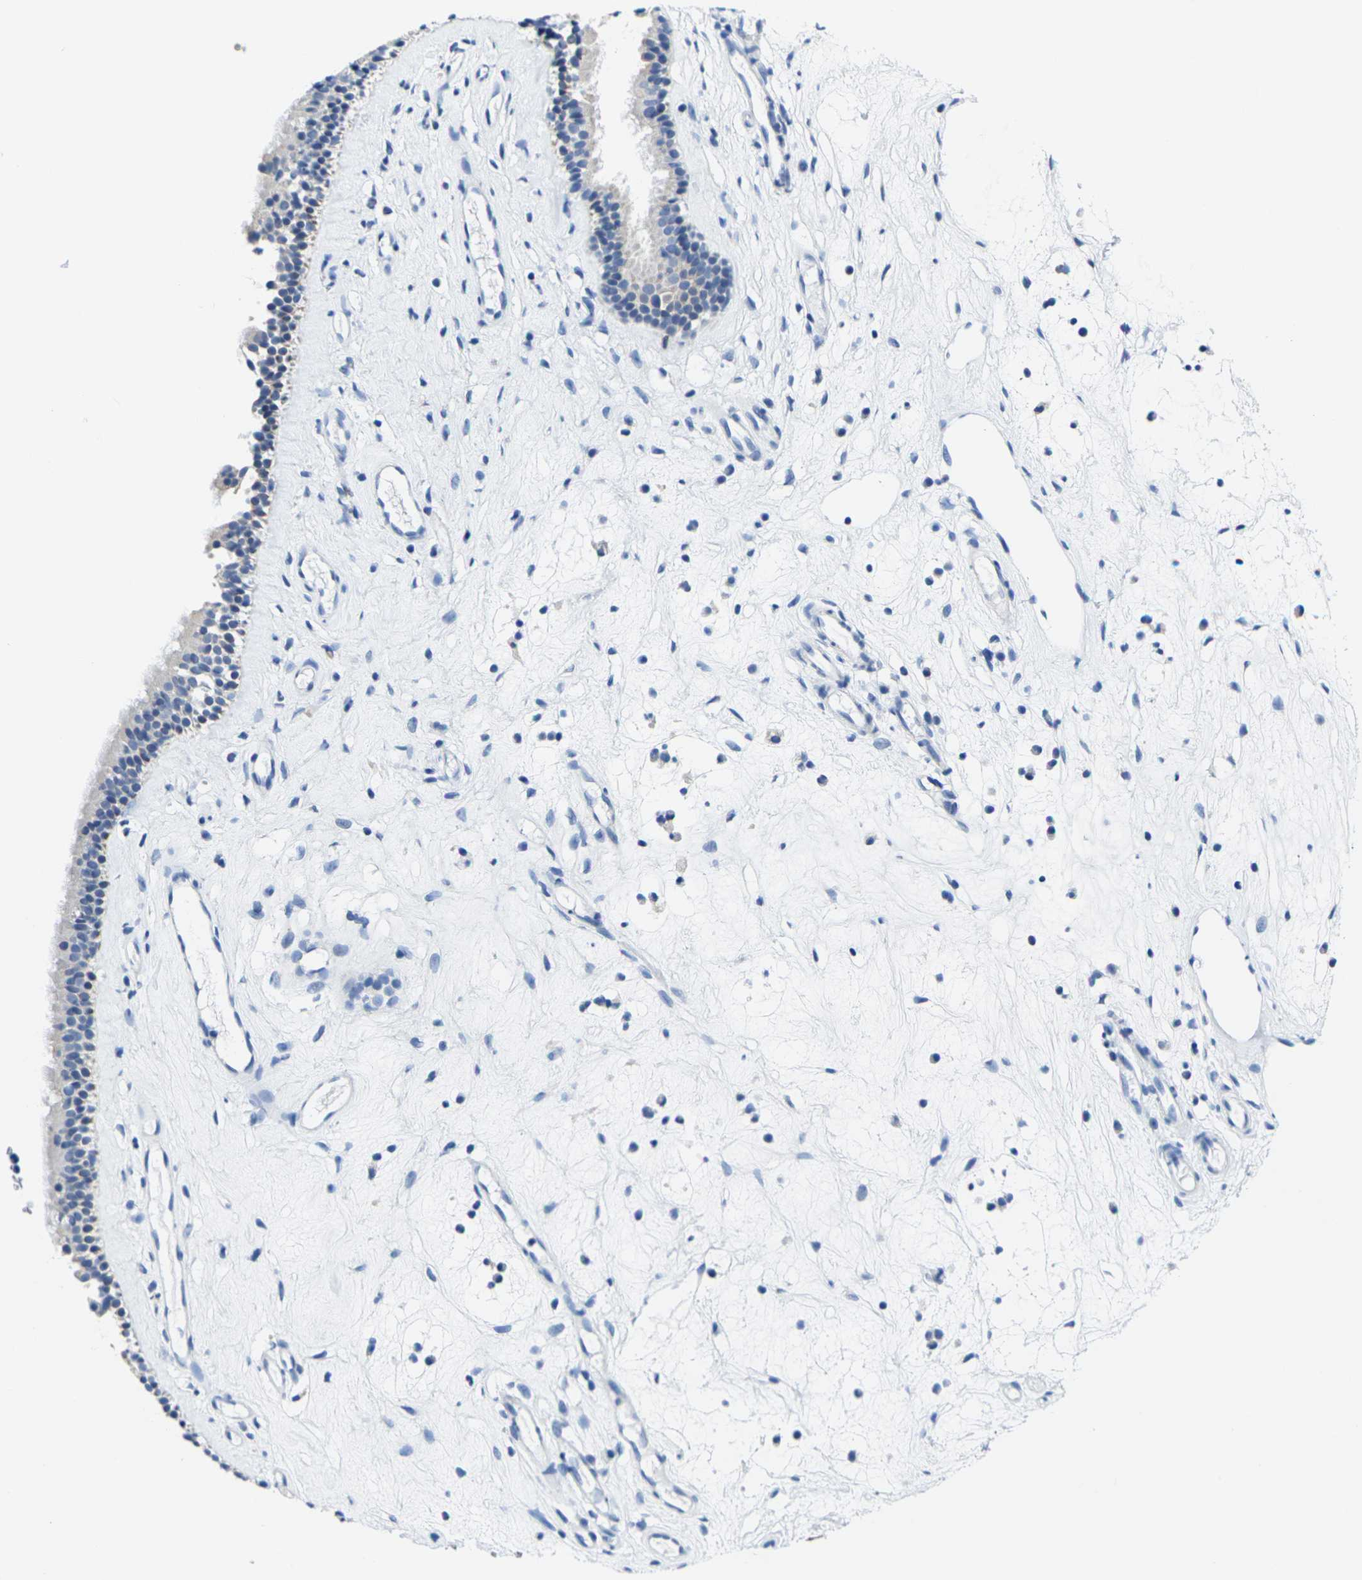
{"staining": {"intensity": "moderate", "quantity": "<25%", "location": "cytoplasmic/membranous"}, "tissue": "nasopharynx", "cell_type": "Respiratory epithelial cells", "image_type": "normal", "snomed": [{"axis": "morphology", "description": "Normal tissue, NOS"}, {"axis": "morphology", "description": "Inflammation, NOS"}, {"axis": "topography", "description": "Nasopharynx"}], "caption": "Immunohistochemical staining of normal nasopharynx demonstrates moderate cytoplasmic/membranous protein positivity in about <25% of respiratory epithelial cells.", "gene": "CRK", "patient": {"sex": "male", "age": 29}}